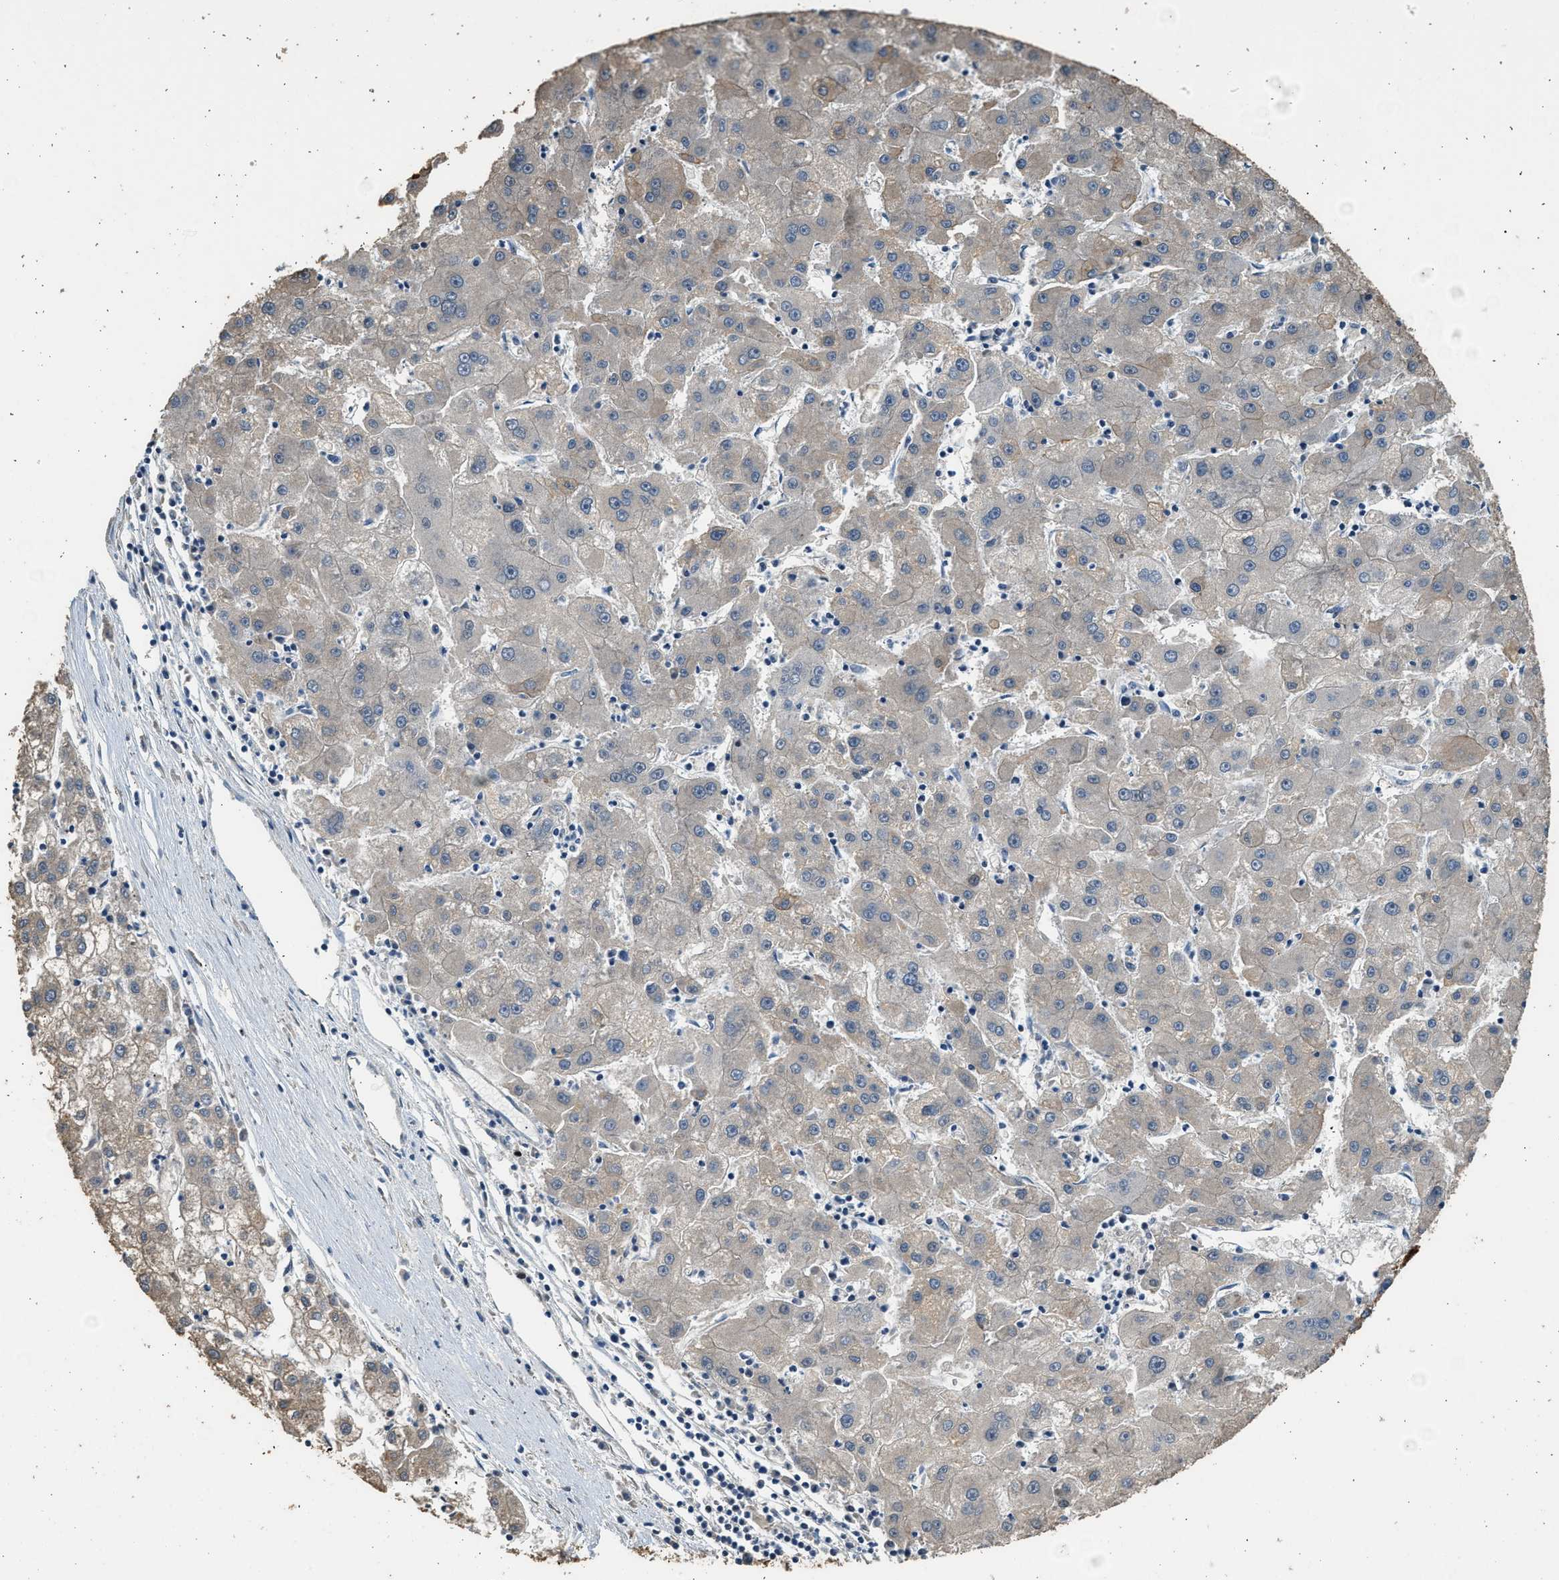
{"staining": {"intensity": "negative", "quantity": "none", "location": "none"}, "tissue": "liver cancer", "cell_type": "Tumor cells", "image_type": "cancer", "snomed": [{"axis": "morphology", "description": "Carcinoma, Hepatocellular, NOS"}, {"axis": "topography", "description": "Liver"}], "caption": "Image shows no significant protein expression in tumor cells of liver hepatocellular carcinoma.", "gene": "PCLO", "patient": {"sex": "male", "age": 72}}